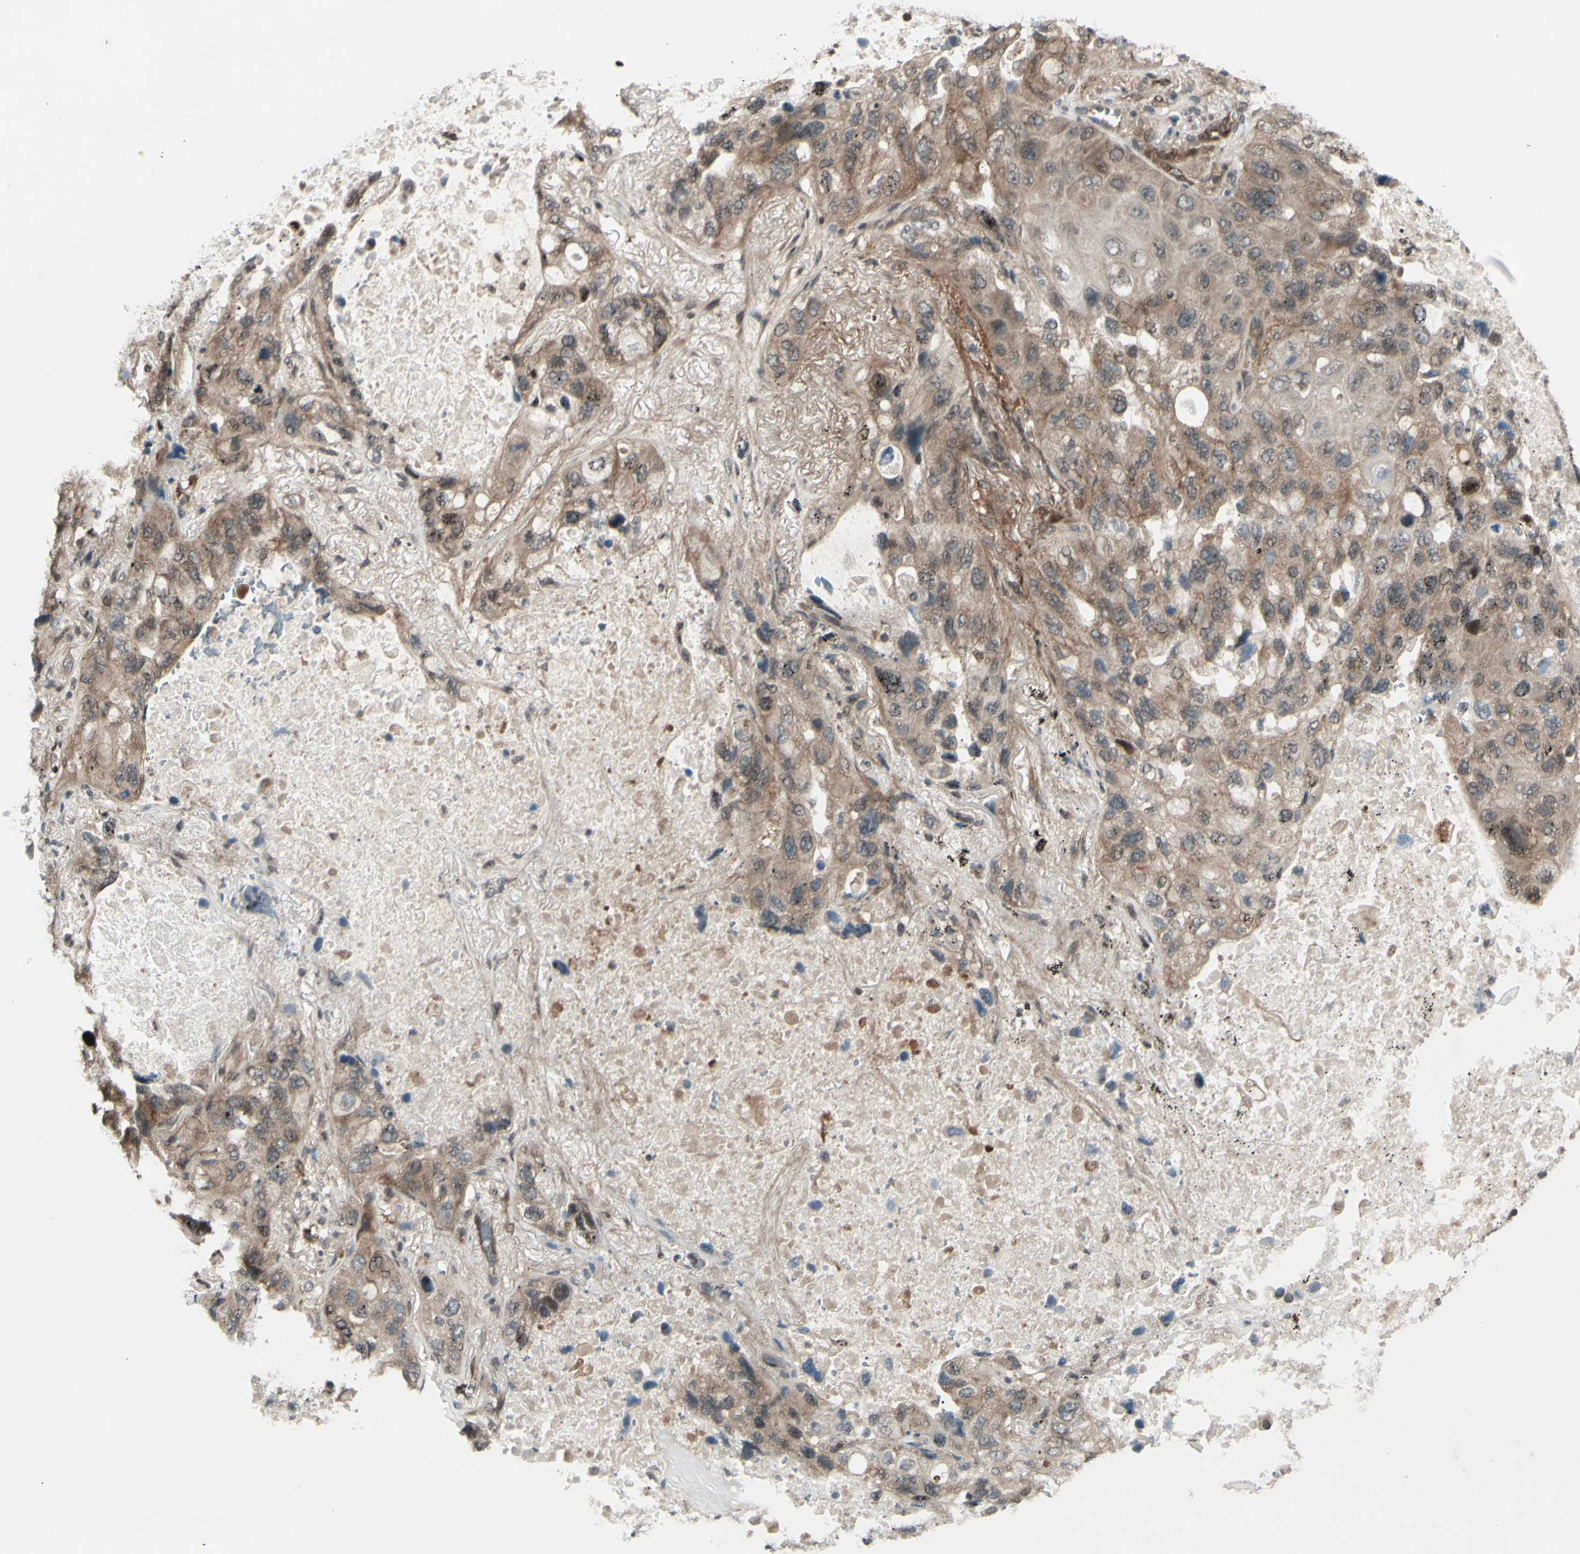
{"staining": {"intensity": "weak", "quantity": ">75%", "location": "cytoplasmic/membranous"}, "tissue": "lung cancer", "cell_type": "Tumor cells", "image_type": "cancer", "snomed": [{"axis": "morphology", "description": "Squamous cell carcinoma, NOS"}, {"axis": "topography", "description": "Lung"}], "caption": "High-magnification brightfield microscopy of lung squamous cell carcinoma stained with DAB (brown) and counterstained with hematoxylin (blue). tumor cells exhibit weak cytoplasmic/membranous expression is seen in approximately>75% of cells. The protein is stained brown, and the nuclei are stained in blue (DAB IHC with brightfield microscopy, high magnification).", "gene": "MLF2", "patient": {"sex": "female", "age": 73}}